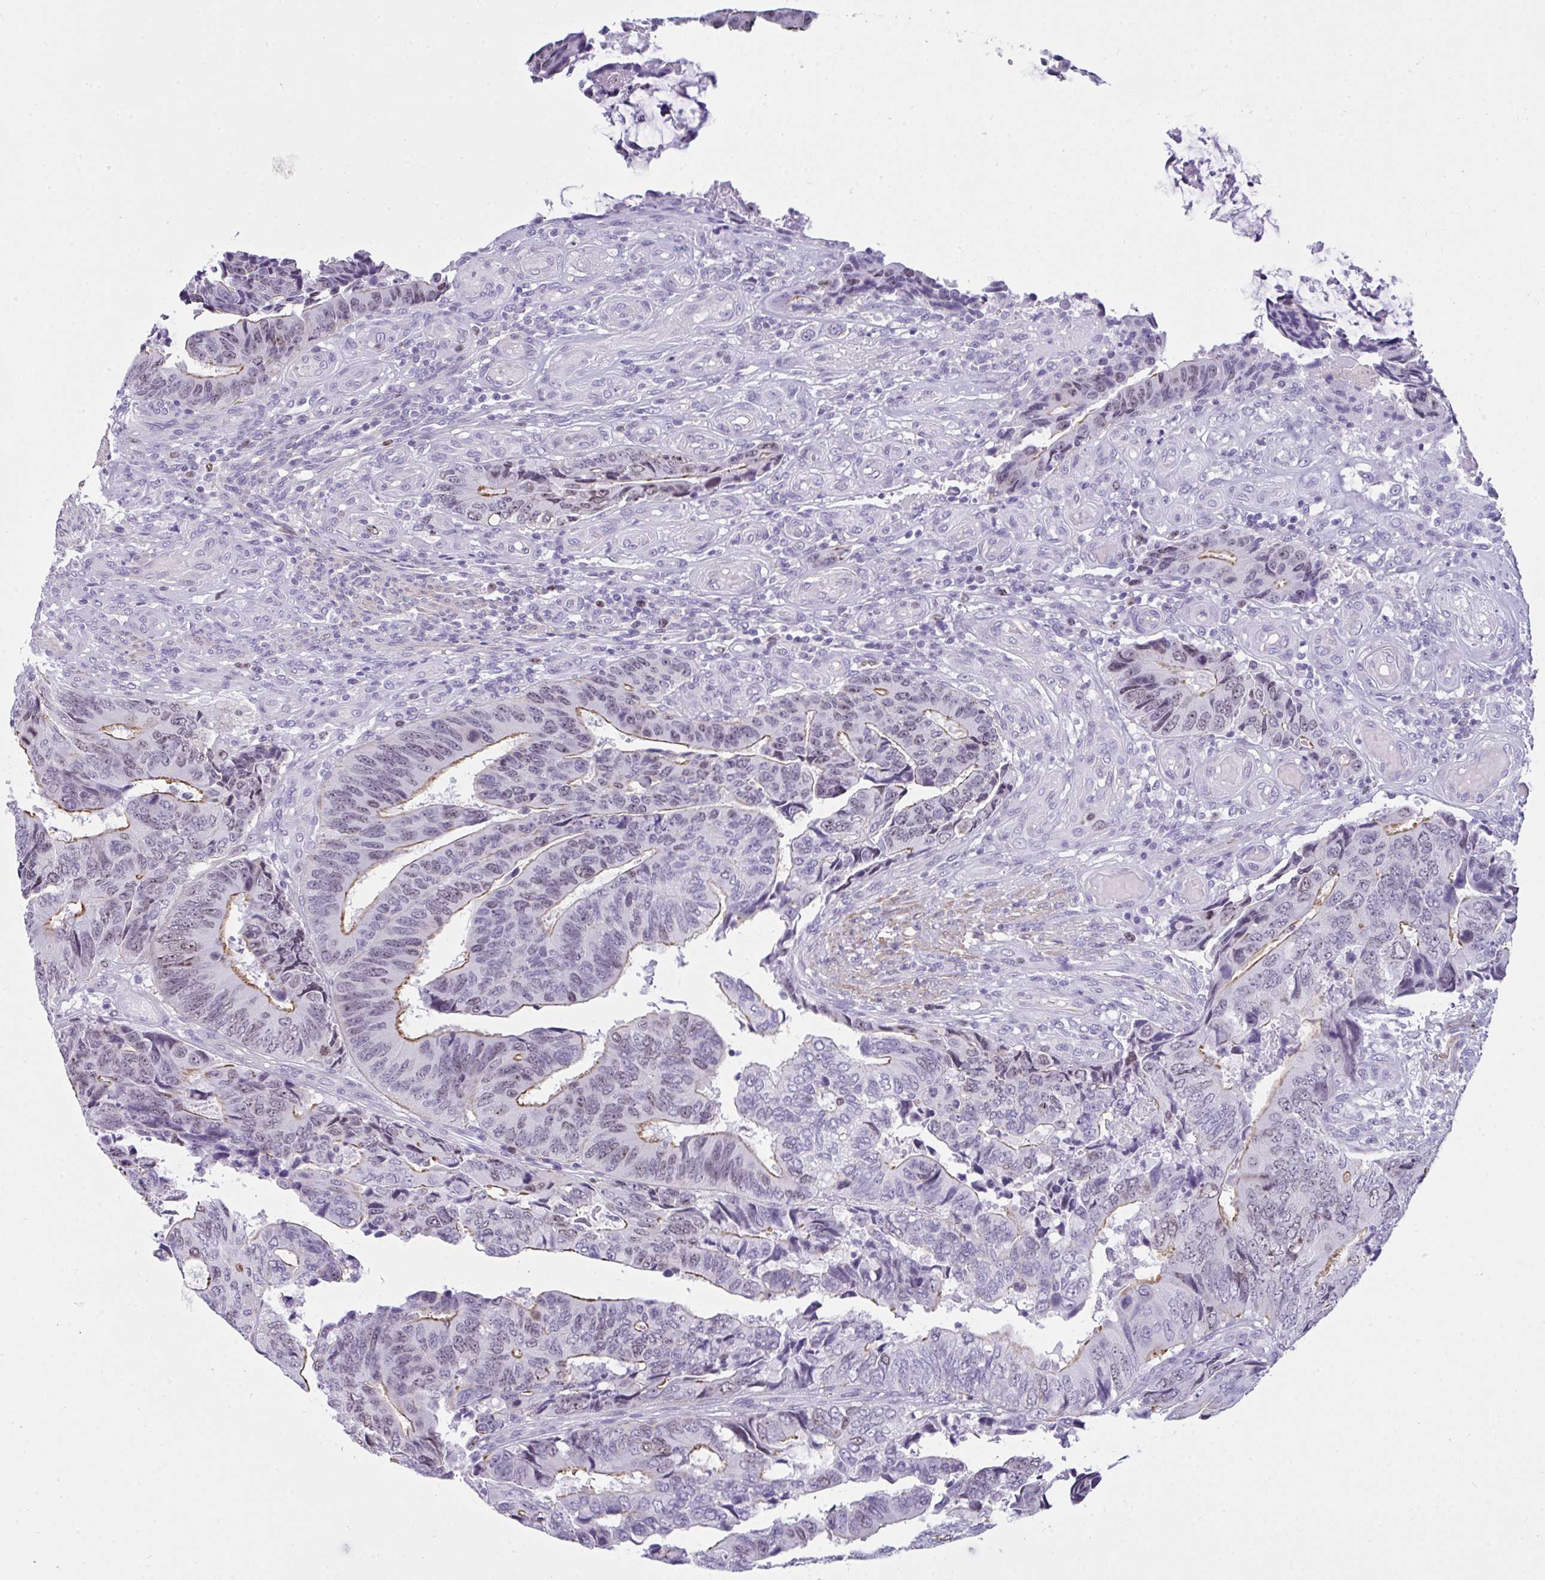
{"staining": {"intensity": "moderate", "quantity": "25%-75%", "location": "cytoplasmic/membranous,nuclear"}, "tissue": "colorectal cancer", "cell_type": "Tumor cells", "image_type": "cancer", "snomed": [{"axis": "morphology", "description": "Adenocarcinoma, NOS"}, {"axis": "topography", "description": "Colon"}], "caption": "An image of human colorectal cancer (adenocarcinoma) stained for a protein reveals moderate cytoplasmic/membranous and nuclear brown staining in tumor cells.", "gene": "SUZ12", "patient": {"sex": "male", "age": 87}}